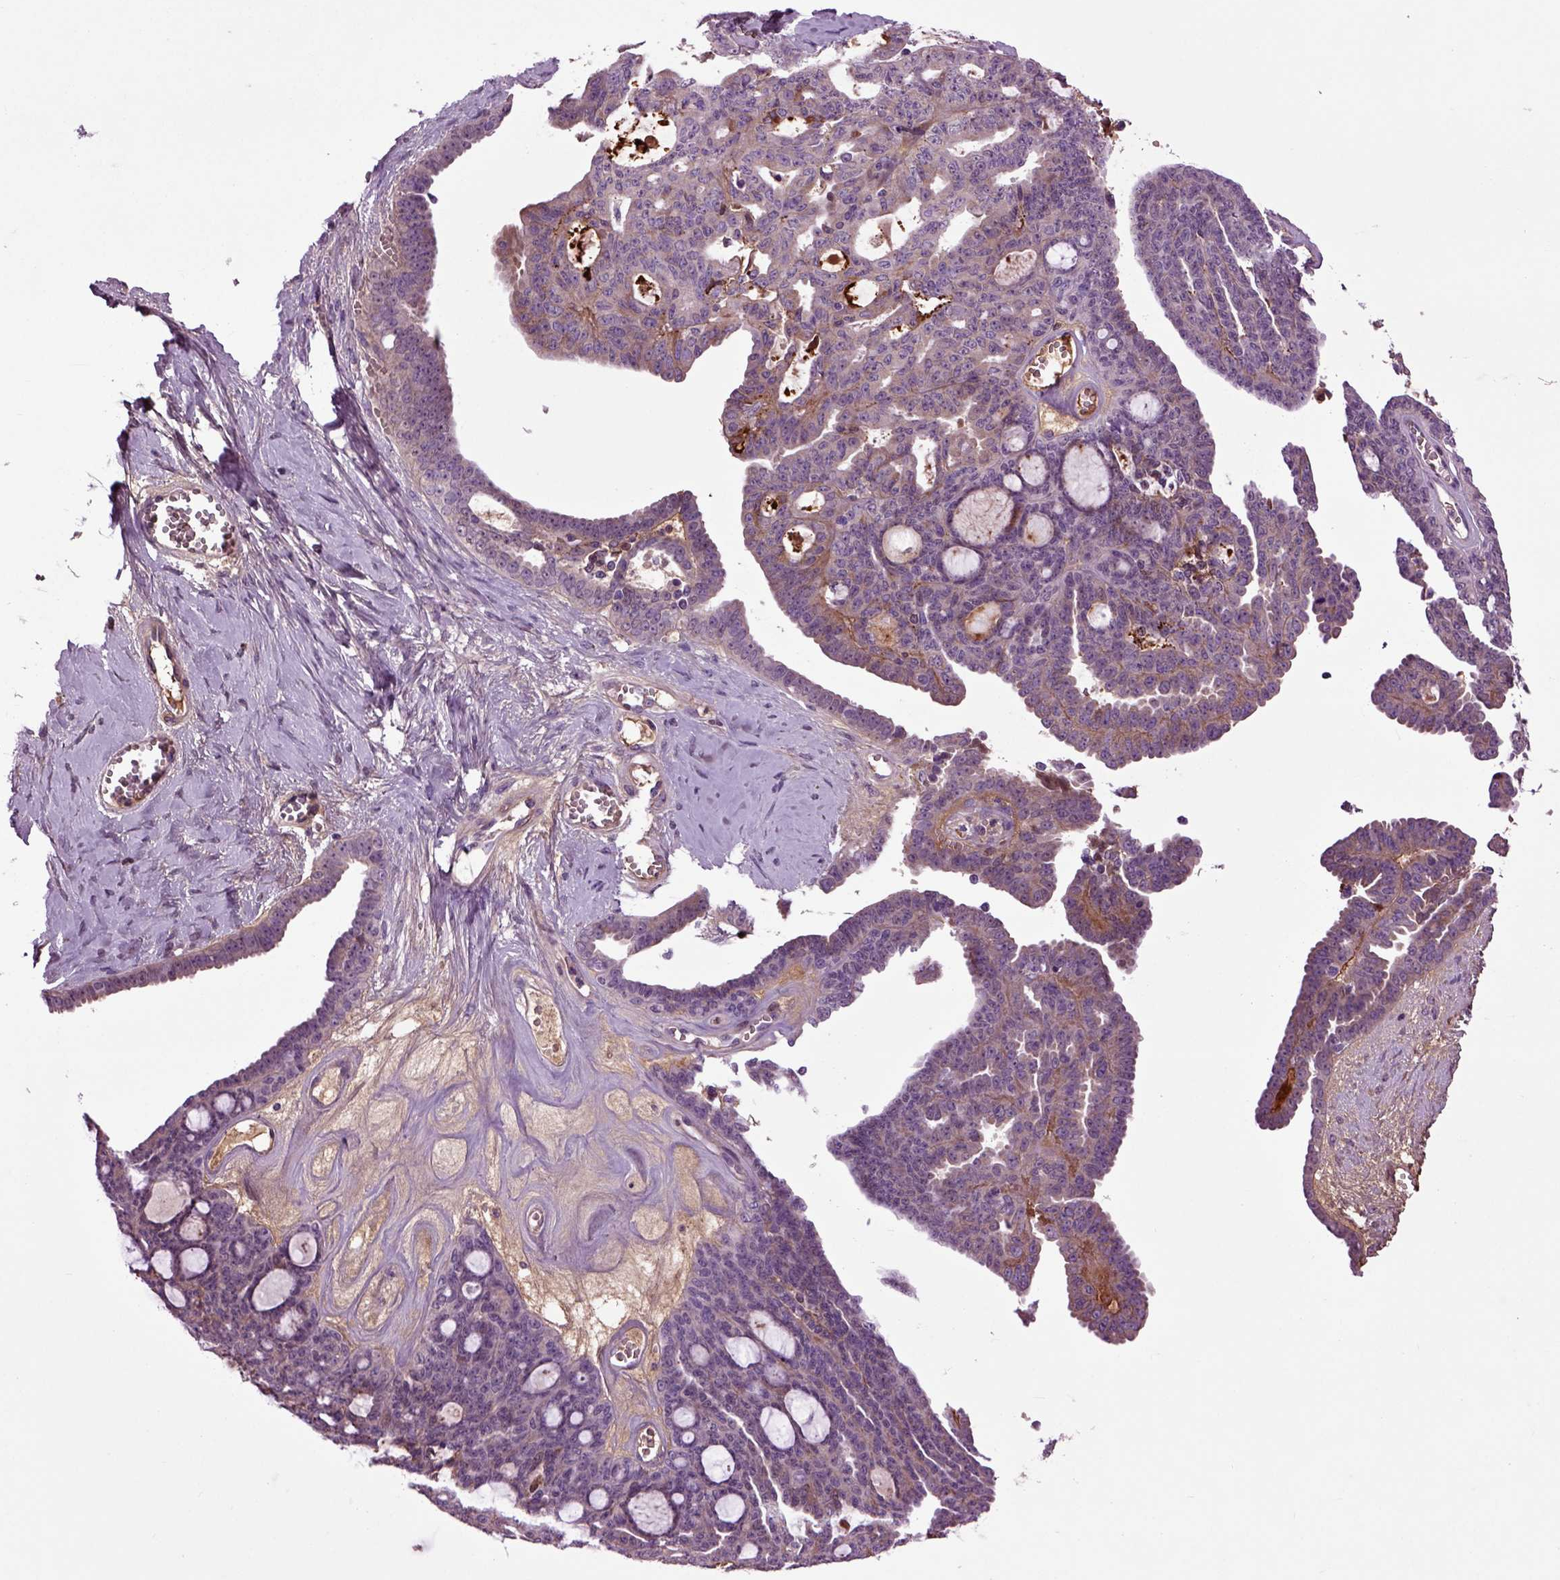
{"staining": {"intensity": "weak", "quantity": ">75%", "location": "cytoplasmic/membranous"}, "tissue": "ovarian cancer", "cell_type": "Tumor cells", "image_type": "cancer", "snomed": [{"axis": "morphology", "description": "Cystadenocarcinoma, serous, NOS"}, {"axis": "topography", "description": "Ovary"}], "caption": "Human serous cystadenocarcinoma (ovarian) stained with a protein marker displays weak staining in tumor cells.", "gene": "SPON1", "patient": {"sex": "female", "age": 71}}